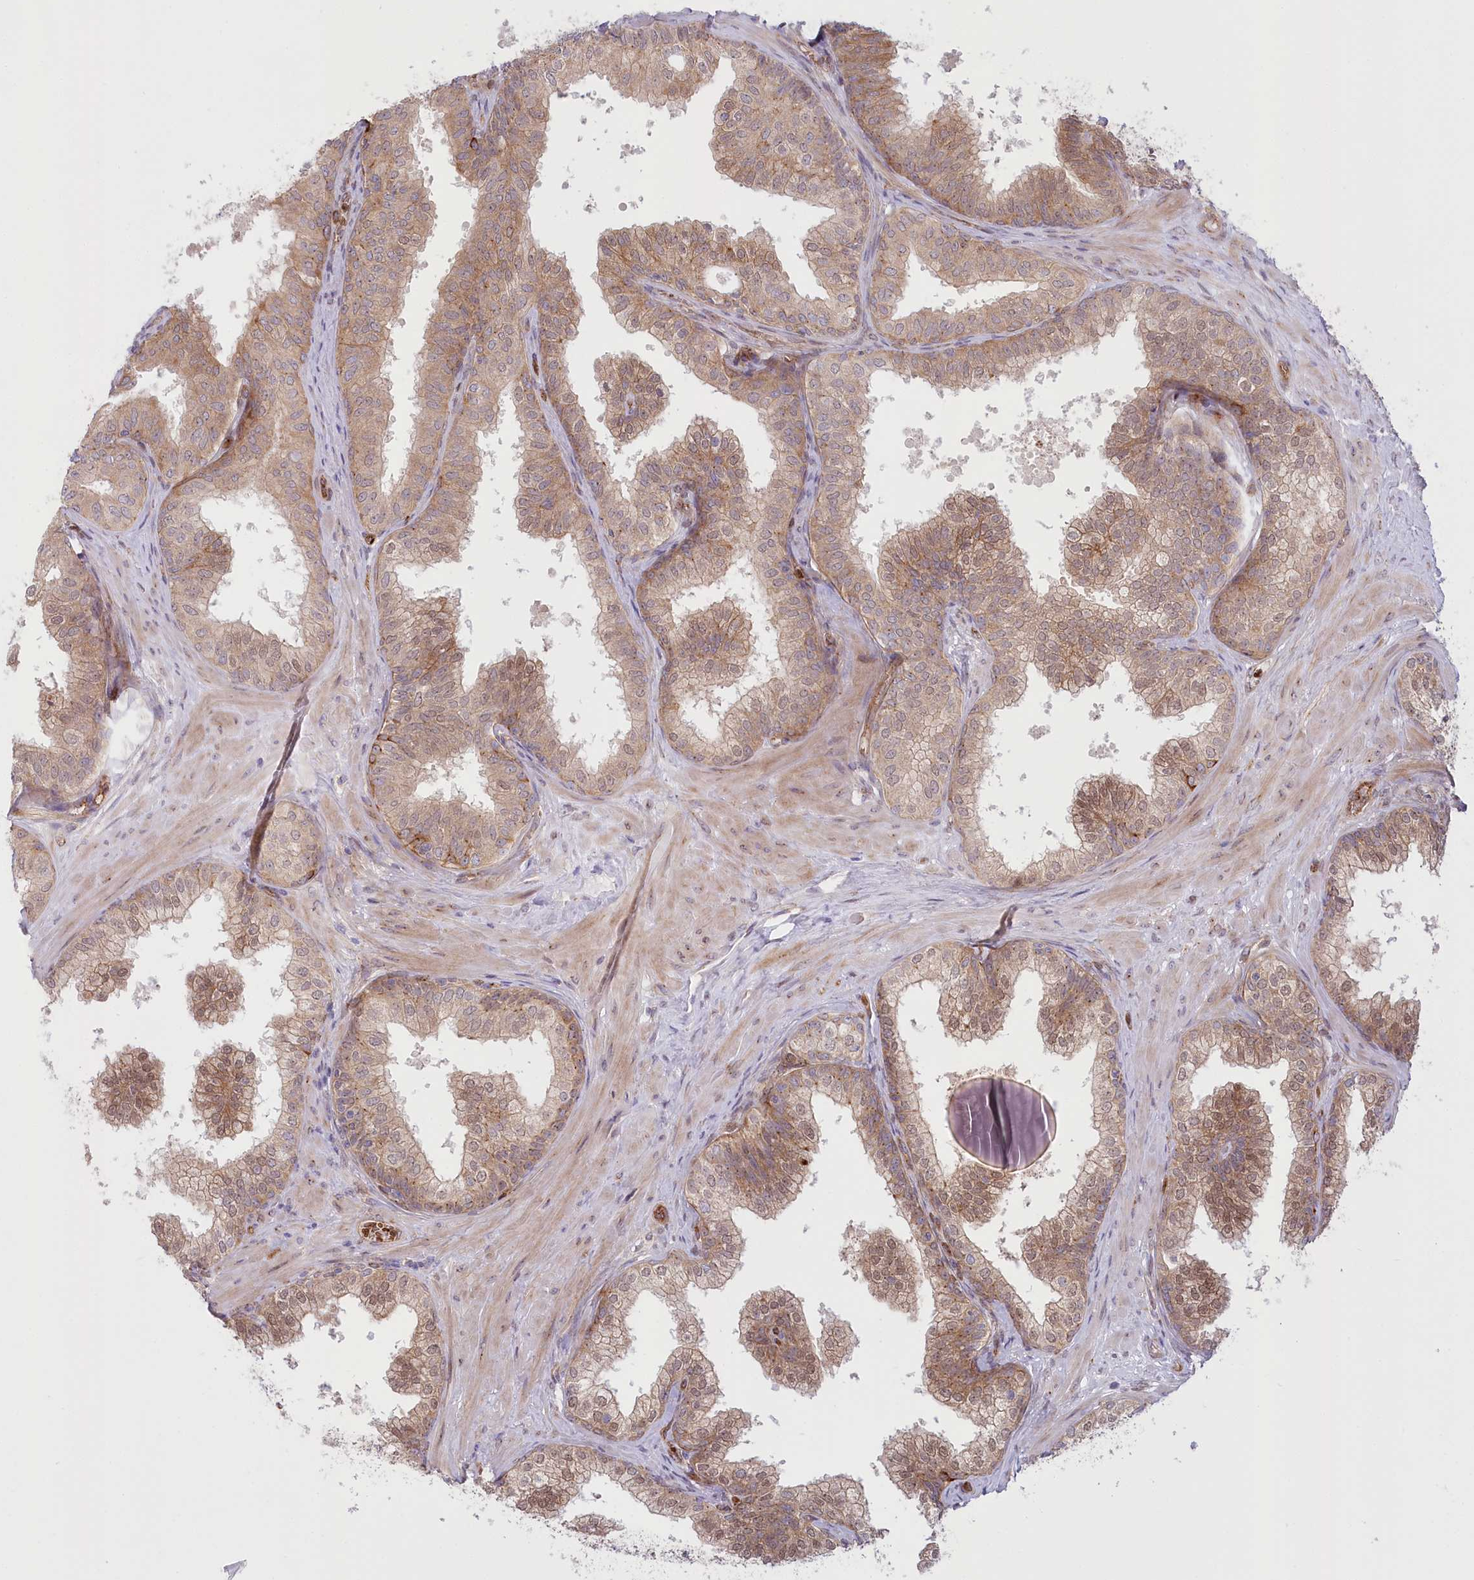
{"staining": {"intensity": "moderate", "quantity": "25%-75%", "location": "cytoplasmic/membranous"}, "tissue": "prostate", "cell_type": "Glandular cells", "image_type": "normal", "snomed": [{"axis": "morphology", "description": "Normal tissue, NOS"}, {"axis": "topography", "description": "Prostate"}], "caption": "This is an image of immunohistochemistry (IHC) staining of normal prostate, which shows moderate expression in the cytoplasmic/membranous of glandular cells.", "gene": "COMMD3", "patient": {"sex": "male", "age": 60}}